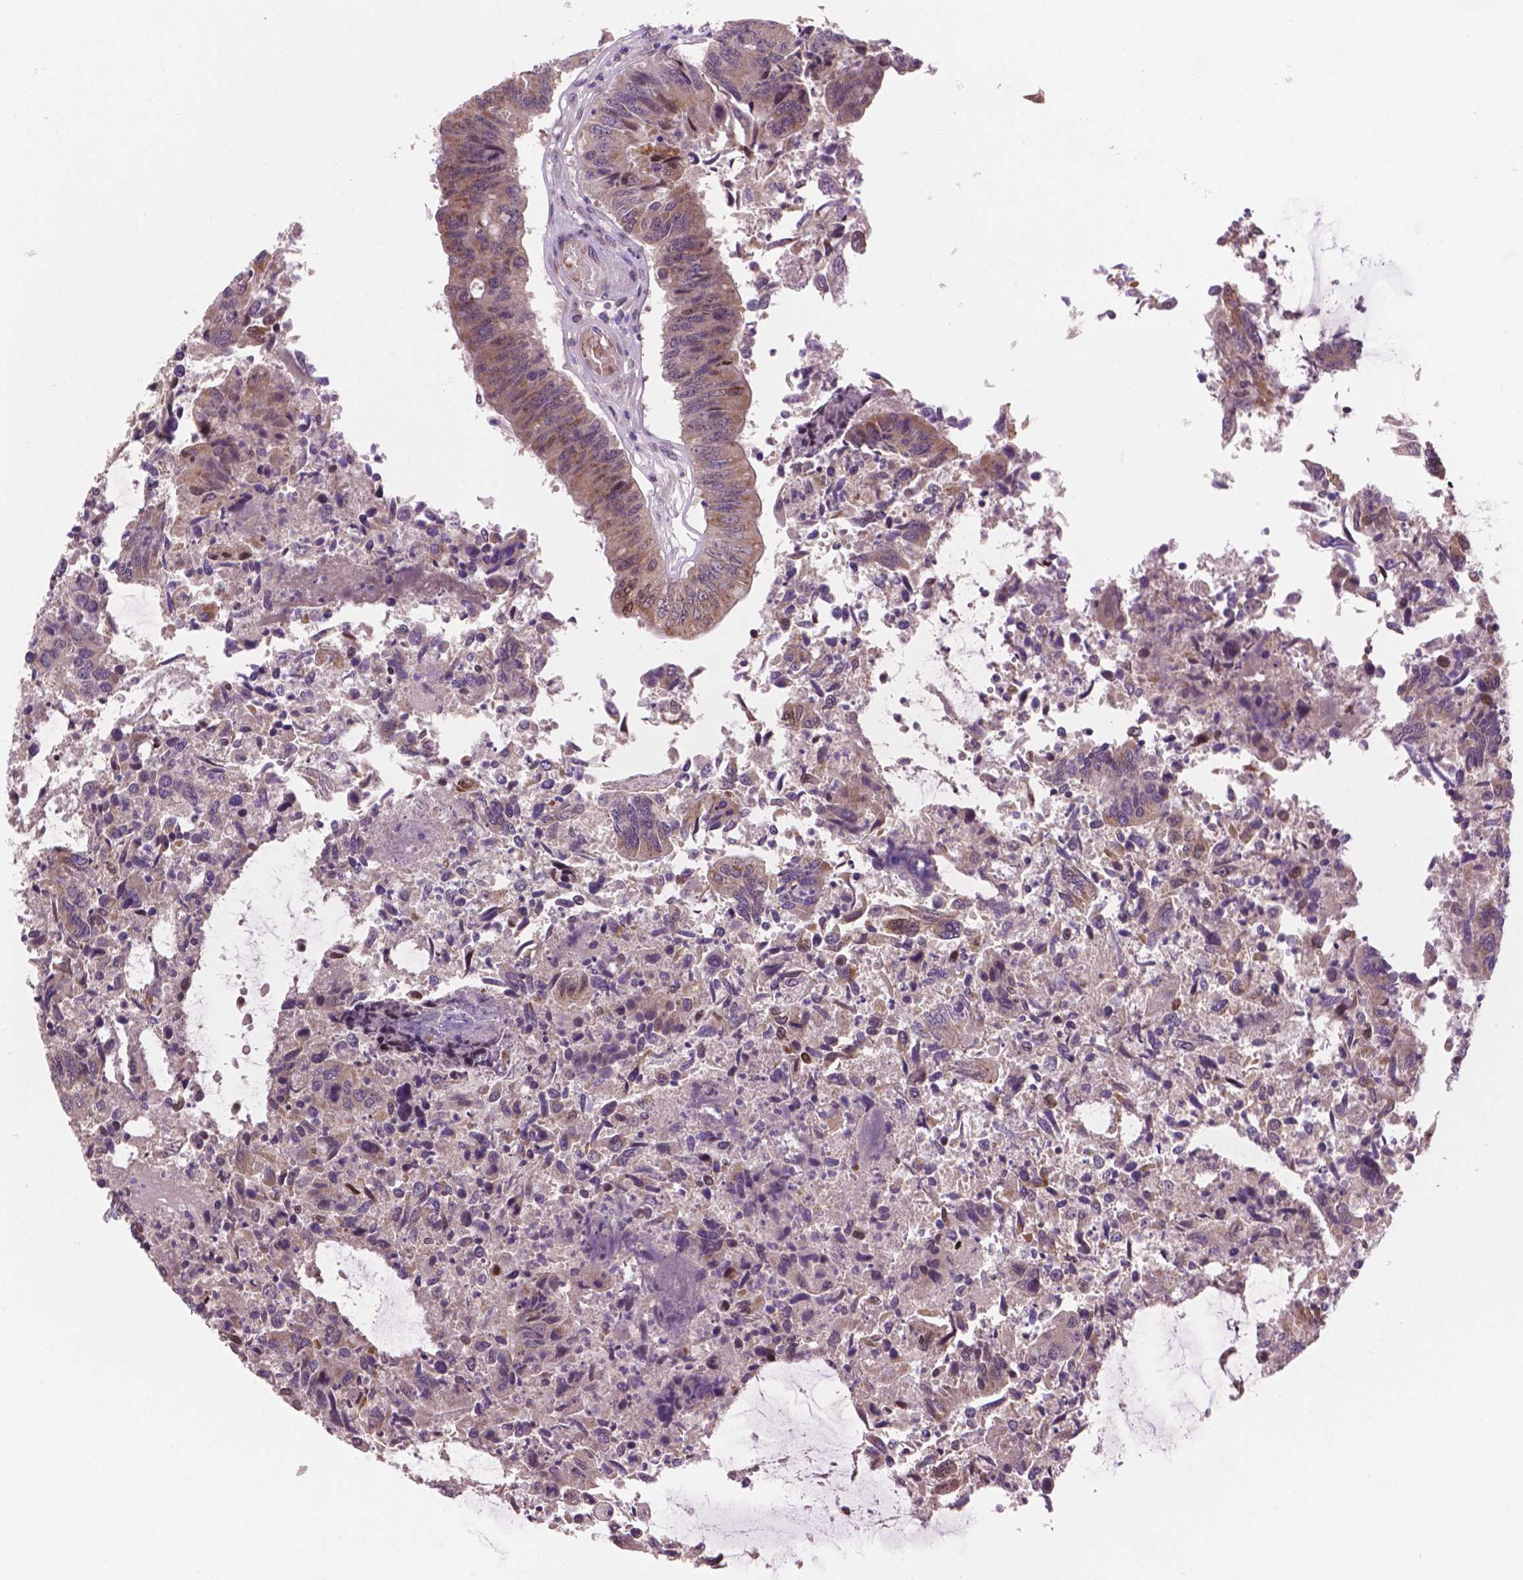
{"staining": {"intensity": "weak", "quantity": "25%-75%", "location": "cytoplasmic/membranous"}, "tissue": "colorectal cancer", "cell_type": "Tumor cells", "image_type": "cancer", "snomed": [{"axis": "morphology", "description": "Adenocarcinoma, NOS"}, {"axis": "topography", "description": "Colon"}], "caption": "An IHC micrograph of neoplastic tissue is shown. Protein staining in brown highlights weak cytoplasmic/membranous positivity in adenocarcinoma (colorectal) within tumor cells.", "gene": "IRF6", "patient": {"sex": "female", "age": 67}}